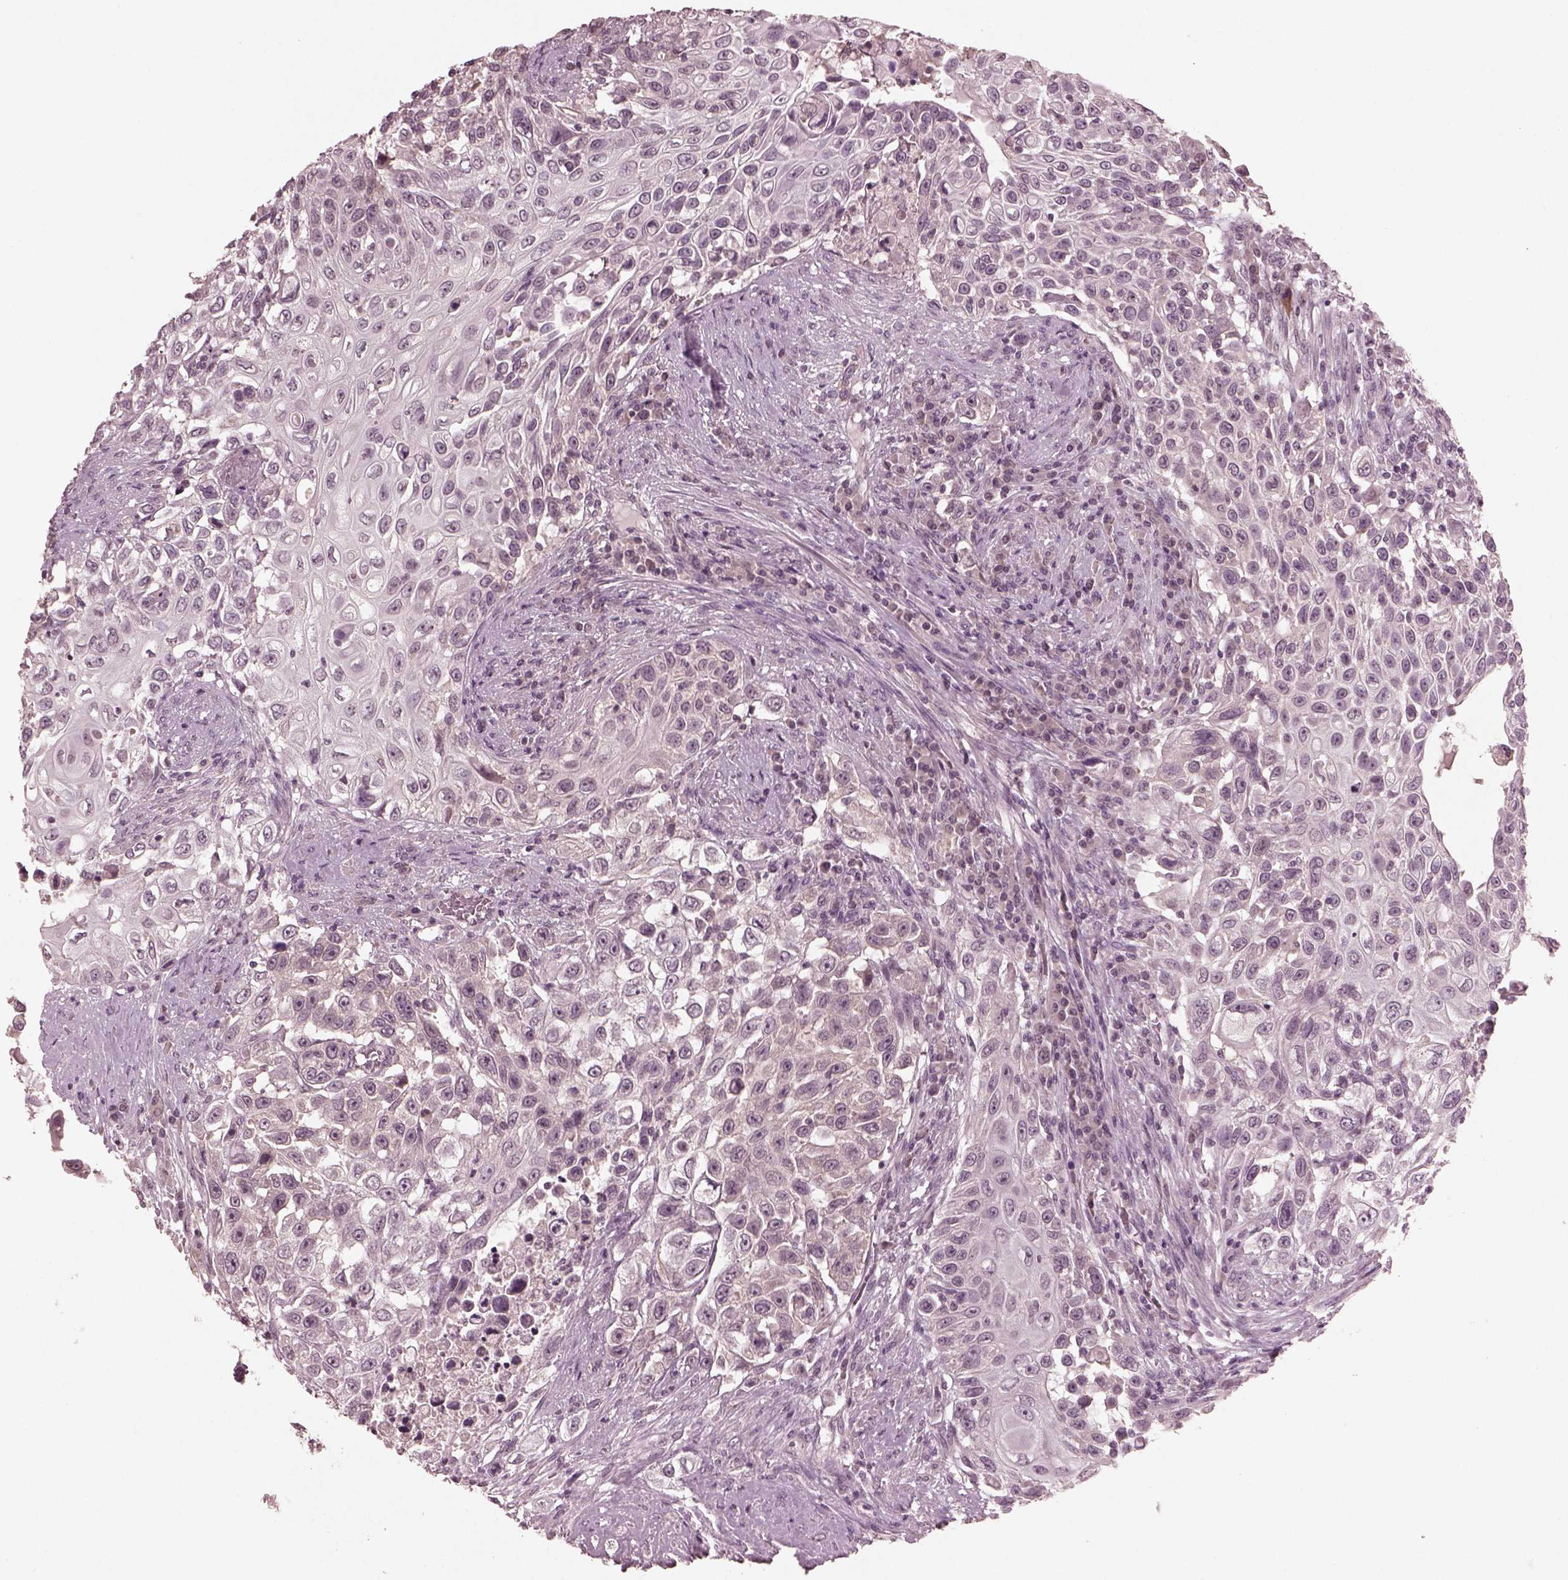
{"staining": {"intensity": "negative", "quantity": "none", "location": "none"}, "tissue": "urothelial cancer", "cell_type": "Tumor cells", "image_type": "cancer", "snomed": [{"axis": "morphology", "description": "Urothelial carcinoma, High grade"}, {"axis": "topography", "description": "Urinary bladder"}], "caption": "Immunohistochemical staining of human high-grade urothelial carcinoma shows no significant staining in tumor cells.", "gene": "RGS7", "patient": {"sex": "female", "age": 56}}